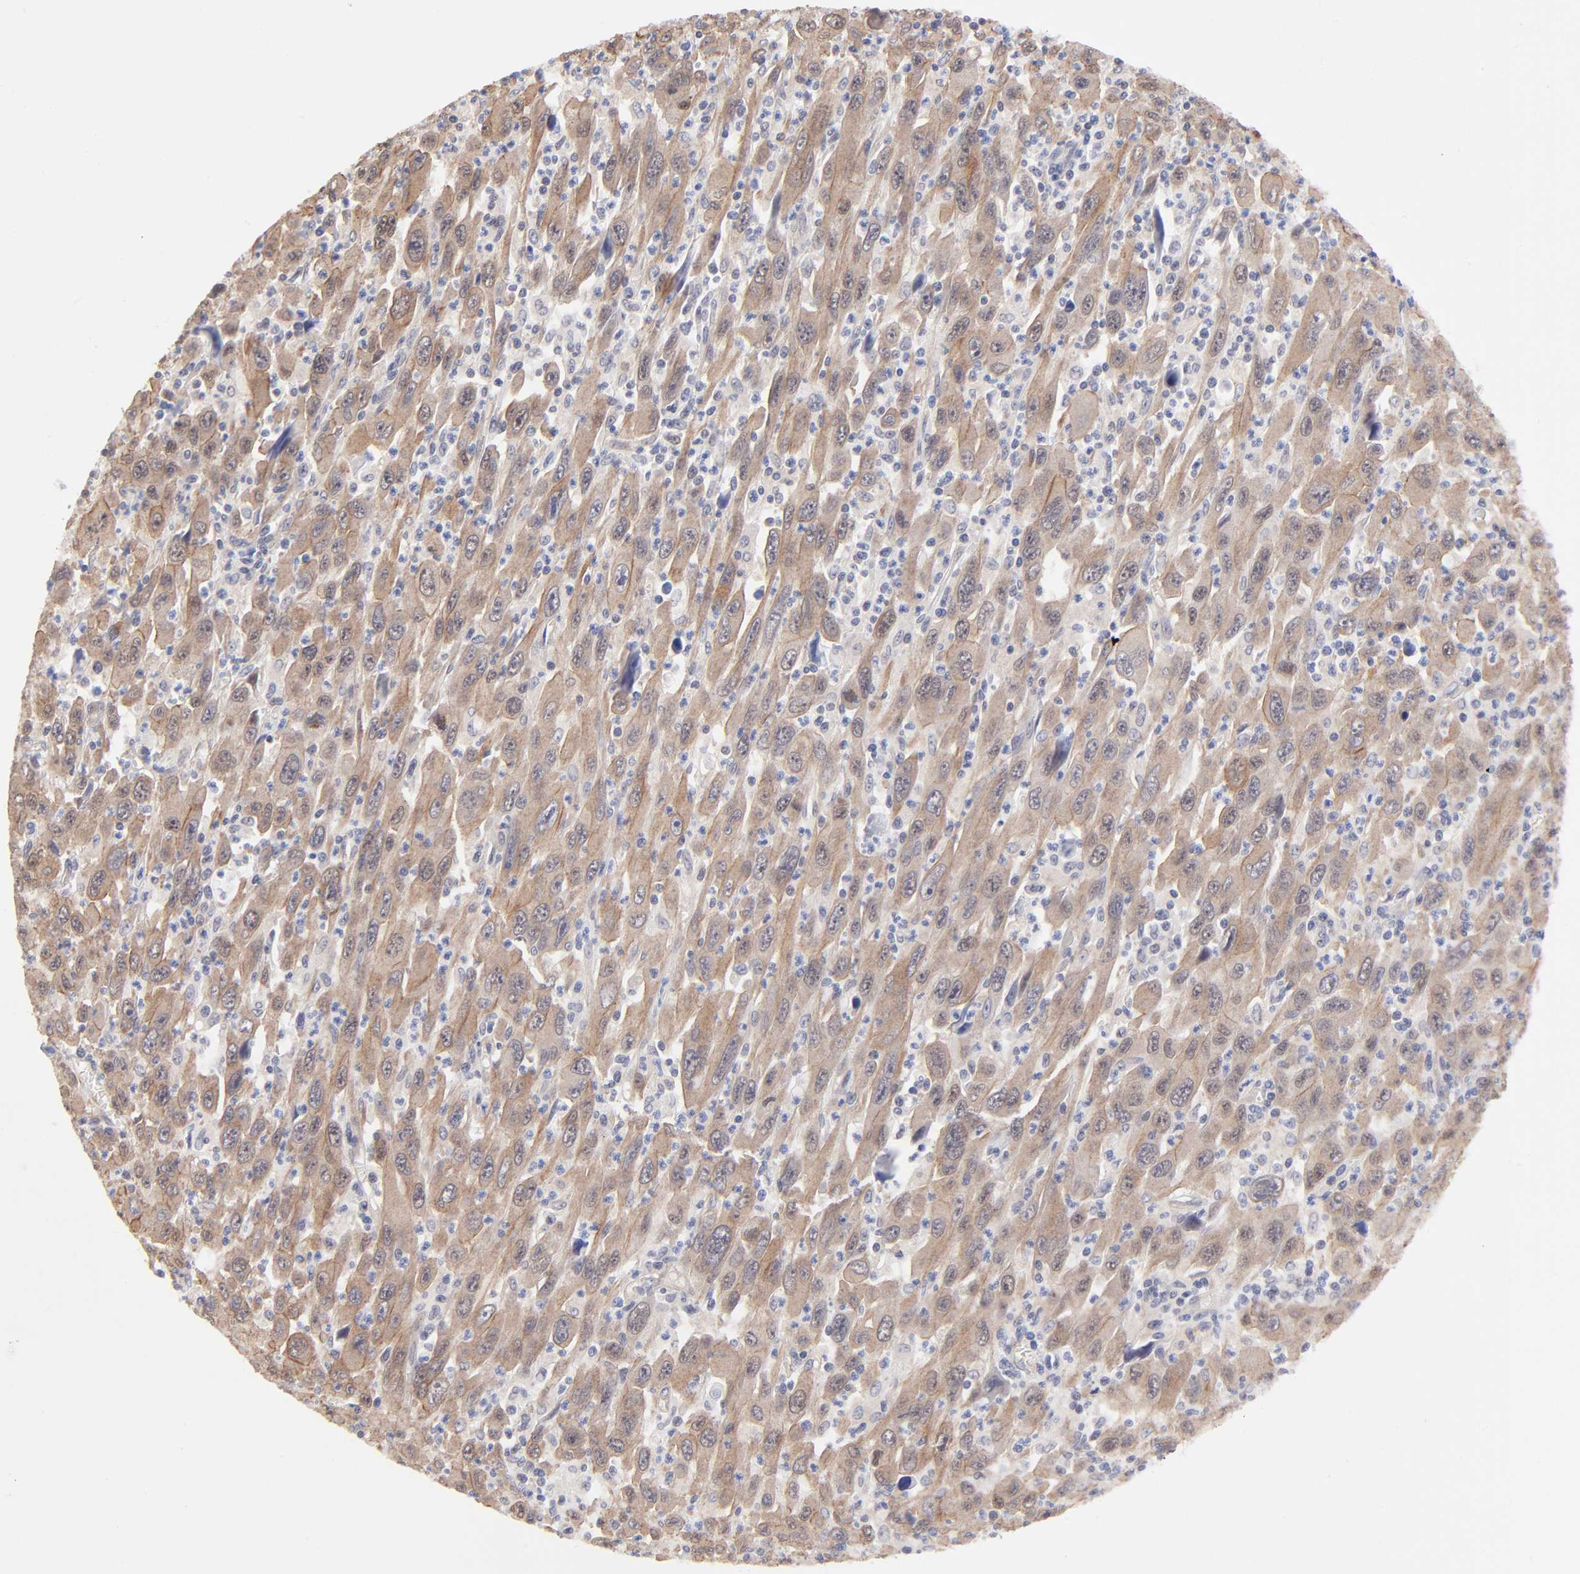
{"staining": {"intensity": "moderate", "quantity": ">75%", "location": "cytoplasmic/membranous"}, "tissue": "melanoma", "cell_type": "Tumor cells", "image_type": "cancer", "snomed": [{"axis": "morphology", "description": "Malignant melanoma, Metastatic site"}, {"axis": "topography", "description": "Skin"}], "caption": "Immunohistochemistry of malignant melanoma (metastatic site) exhibits medium levels of moderate cytoplasmic/membranous staining in about >75% of tumor cells.", "gene": "FBXO8", "patient": {"sex": "female", "age": 56}}